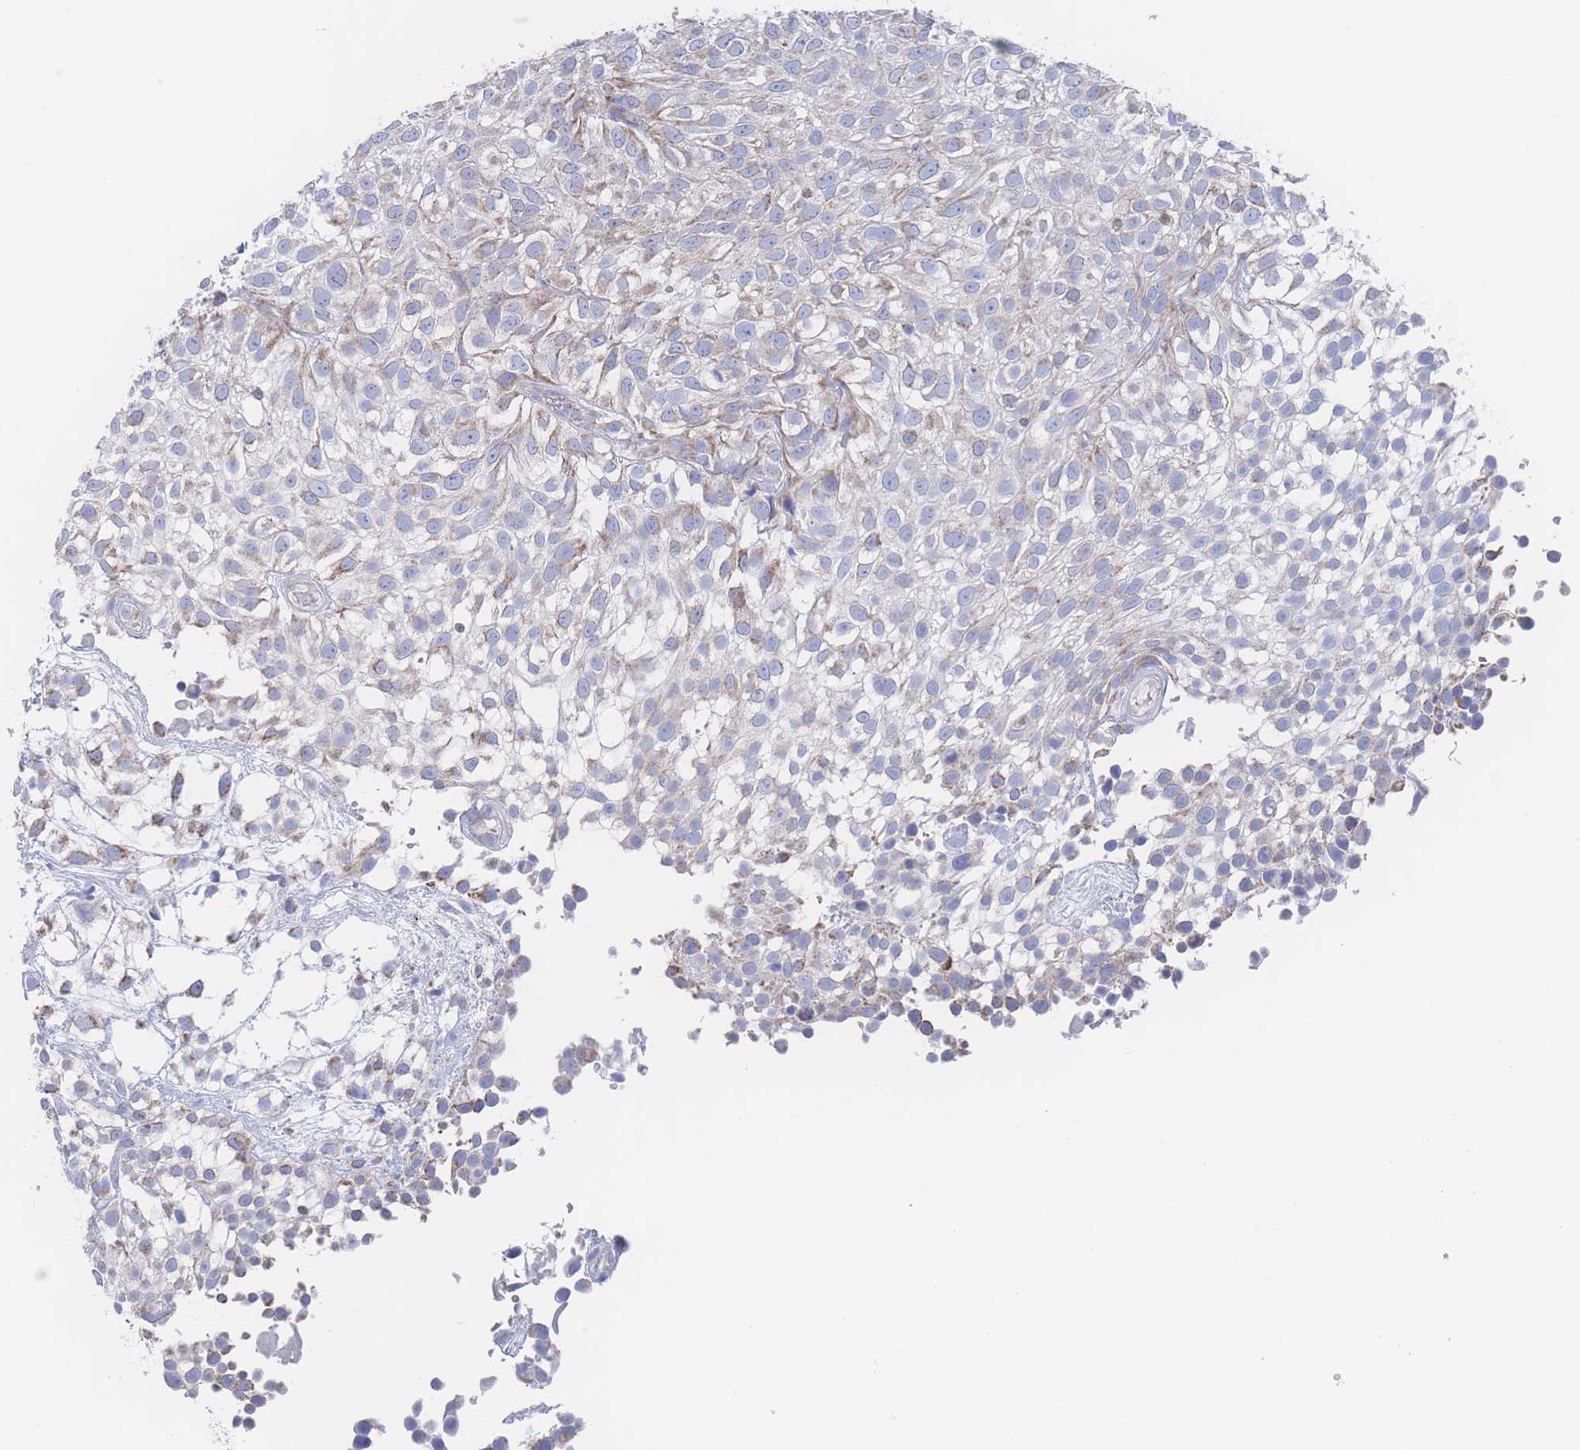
{"staining": {"intensity": "moderate", "quantity": "25%-75%", "location": "cytoplasmic/membranous"}, "tissue": "urothelial cancer", "cell_type": "Tumor cells", "image_type": "cancer", "snomed": [{"axis": "morphology", "description": "Urothelial carcinoma, High grade"}, {"axis": "topography", "description": "Urinary bladder"}], "caption": "Urothelial cancer tissue displays moderate cytoplasmic/membranous expression in about 25%-75% of tumor cells, visualized by immunohistochemistry. (DAB IHC, brown staining for protein, blue staining for nuclei).", "gene": "SNPH", "patient": {"sex": "male", "age": 56}}